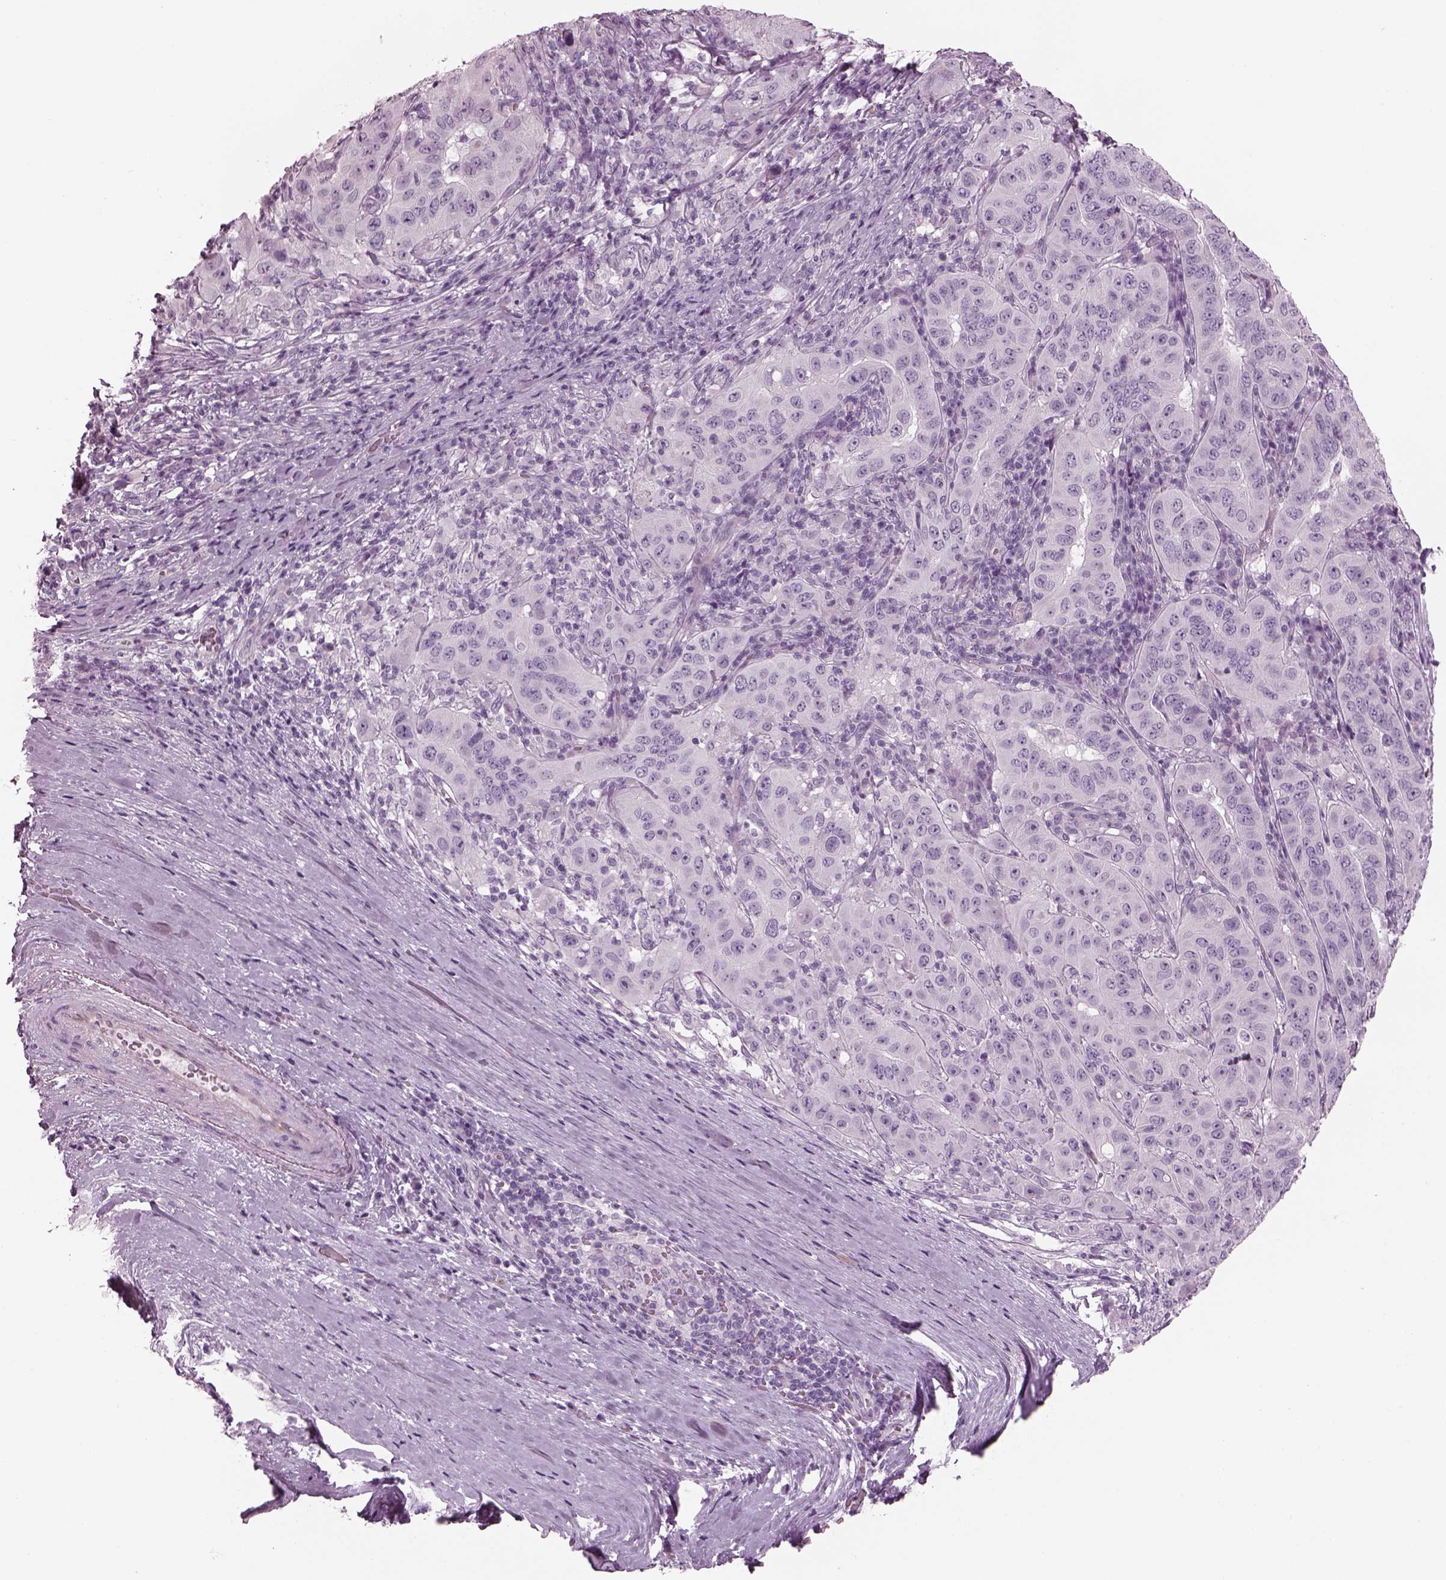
{"staining": {"intensity": "negative", "quantity": "none", "location": "none"}, "tissue": "pancreatic cancer", "cell_type": "Tumor cells", "image_type": "cancer", "snomed": [{"axis": "morphology", "description": "Adenocarcinoma, NOS"}, {"axis": "topography", "description": "Pancreas"}], "caption": "IHC histopathology image of adenocarcinoma (pancreatic) stained for a protein (brown), which reveals no staining in tumor cells.", "gene": "PDC", "patient": {"sex": "male", "age": 63}}